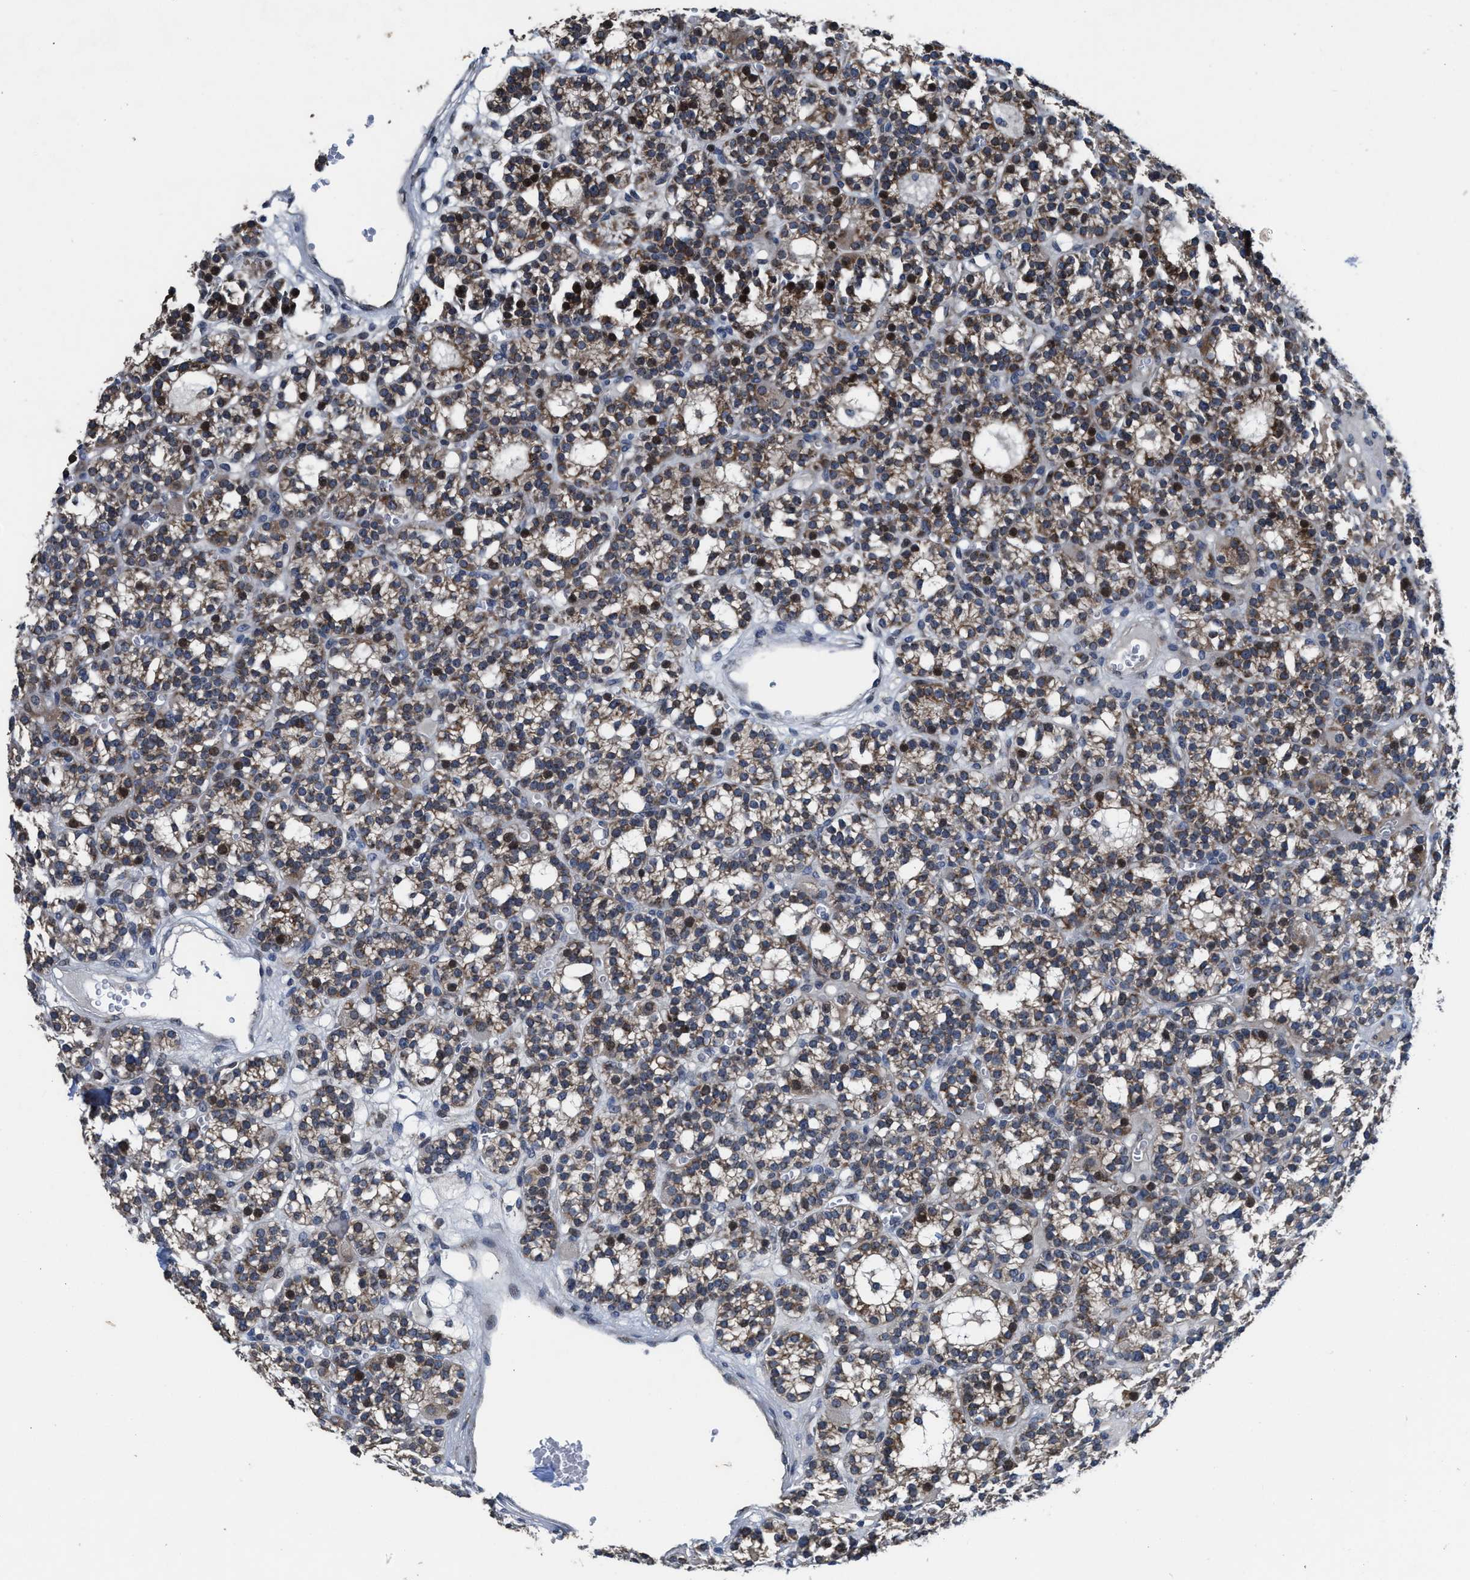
{"staining": {"intensity": "moderate", "quantity": "<25%", "location": "cytoplasmic/membranous"}, "tissue": "parathyroid gland", "cell_type": "Glandular cells", "image_type": "normal", "snomed": [{"axis": "morphology", "description": "Normal tissue, NOS"}, {"axis": "morphology", "description": "Adenoma, NOS"}, {"axis": "topography", "description": "Parathyroid gland"}], "caption": "About <25% of glandular cells in unremarkable human parathyroid gland demonstrate moderate cytoplasmic/membranous protein expression as visualized by brown immunohistochemical staining.", "gene": "HAUS6", "patient": {"sex": "female", "age": 58}}